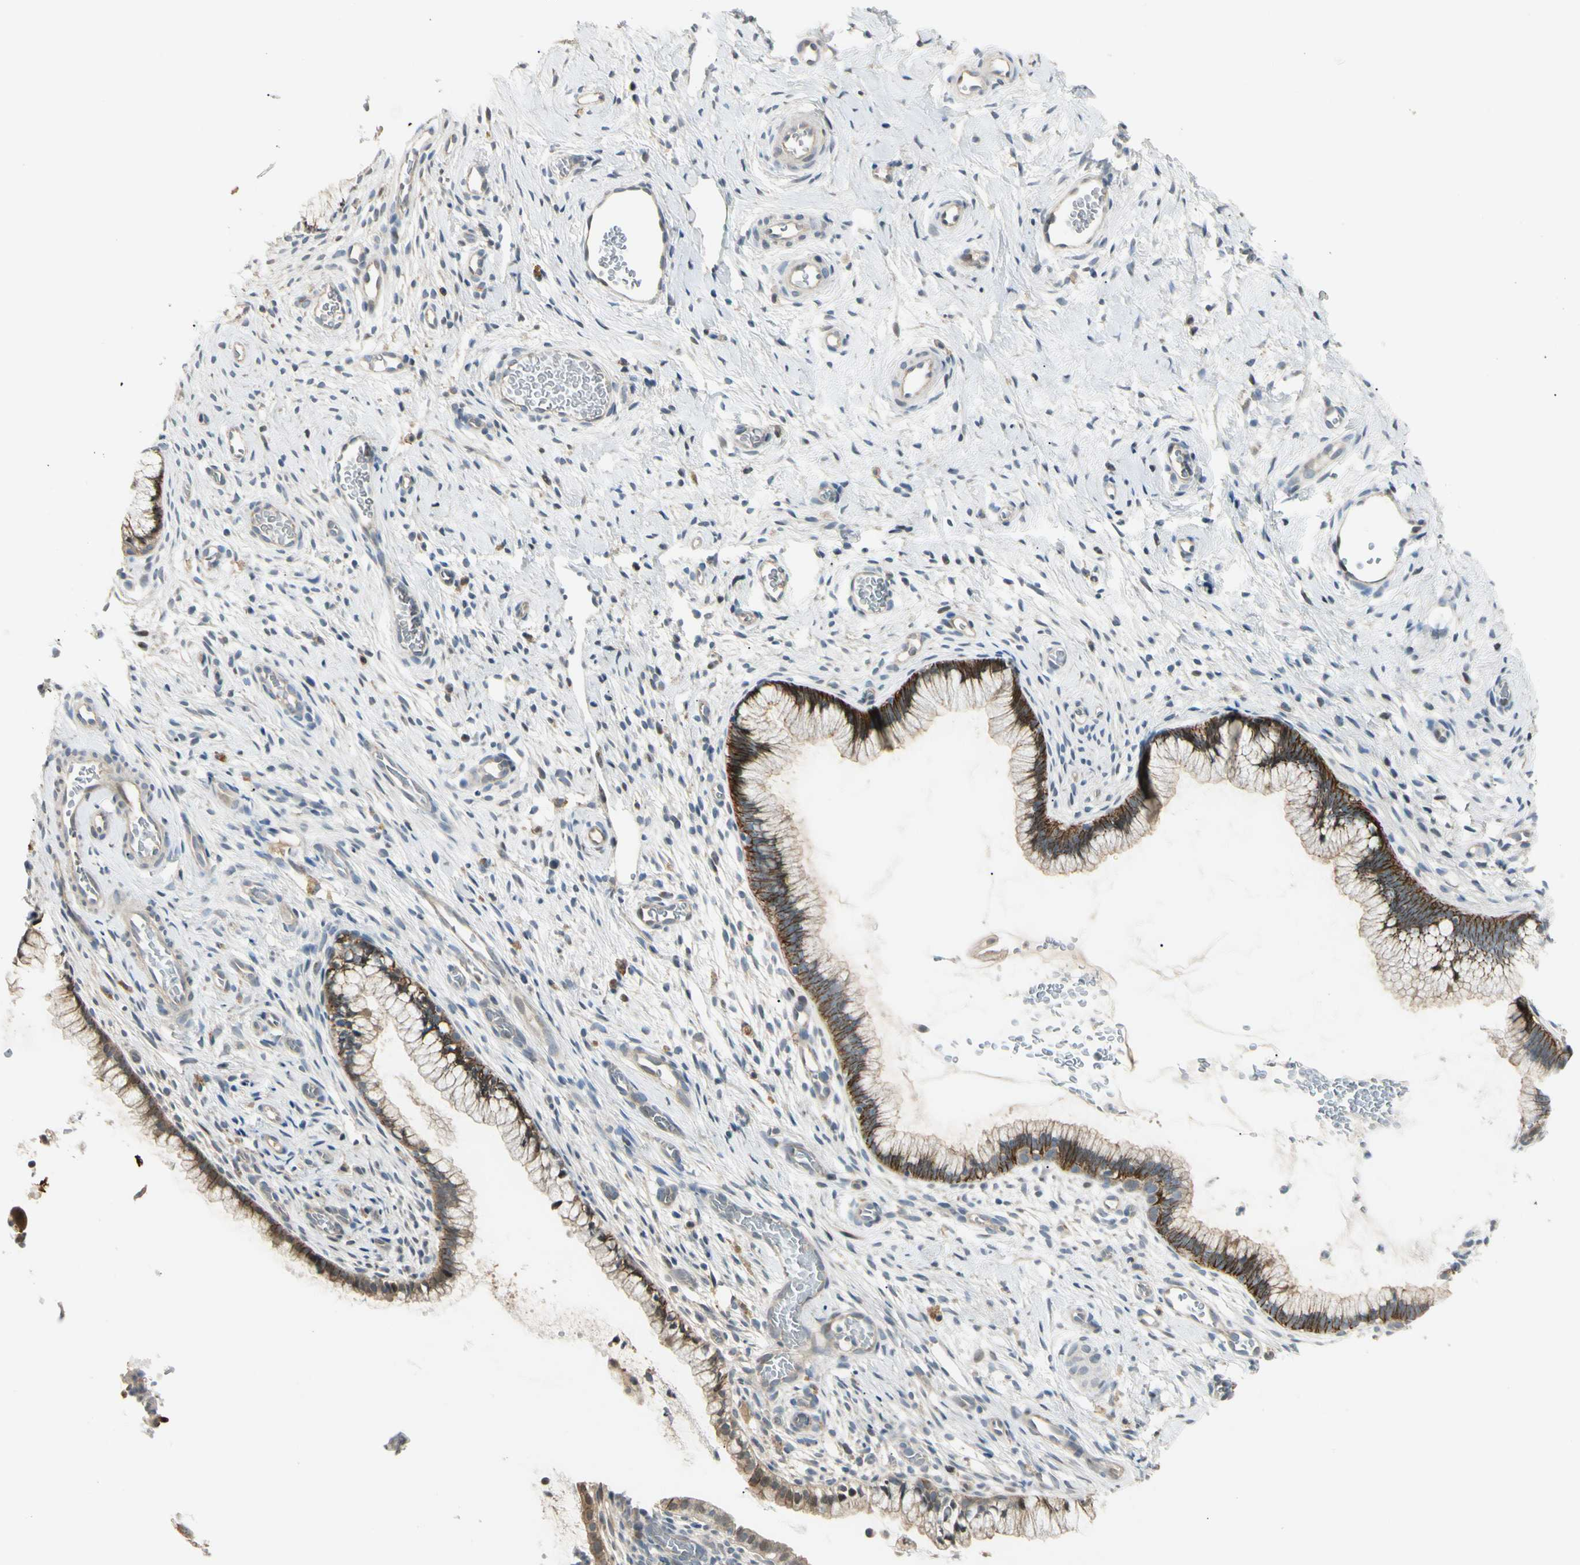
{"staining": {"intensity": "moderate", "quantity": ">75%", "location": "cytoplasmic/membranous"}, "tissue": "cervix", "cell_type": "Glandular cells", "image_type": "normal", "snomed": [{"axis": "morphology", "description": "Normal tissue, NOS"}, {"axis": "topography", "description": "Cervix"}], "caption": "A medium amount of moderate cytoplasmic/membranous staining is identified in approximately >75% of glandular cells in benign cervix. Using DAB (brown) and hematoxylin (blue) stains, captured at high magnification using brightfield microscopy.", "gene": "P3H2", "patient": {"sex": "female", "age": 65}}